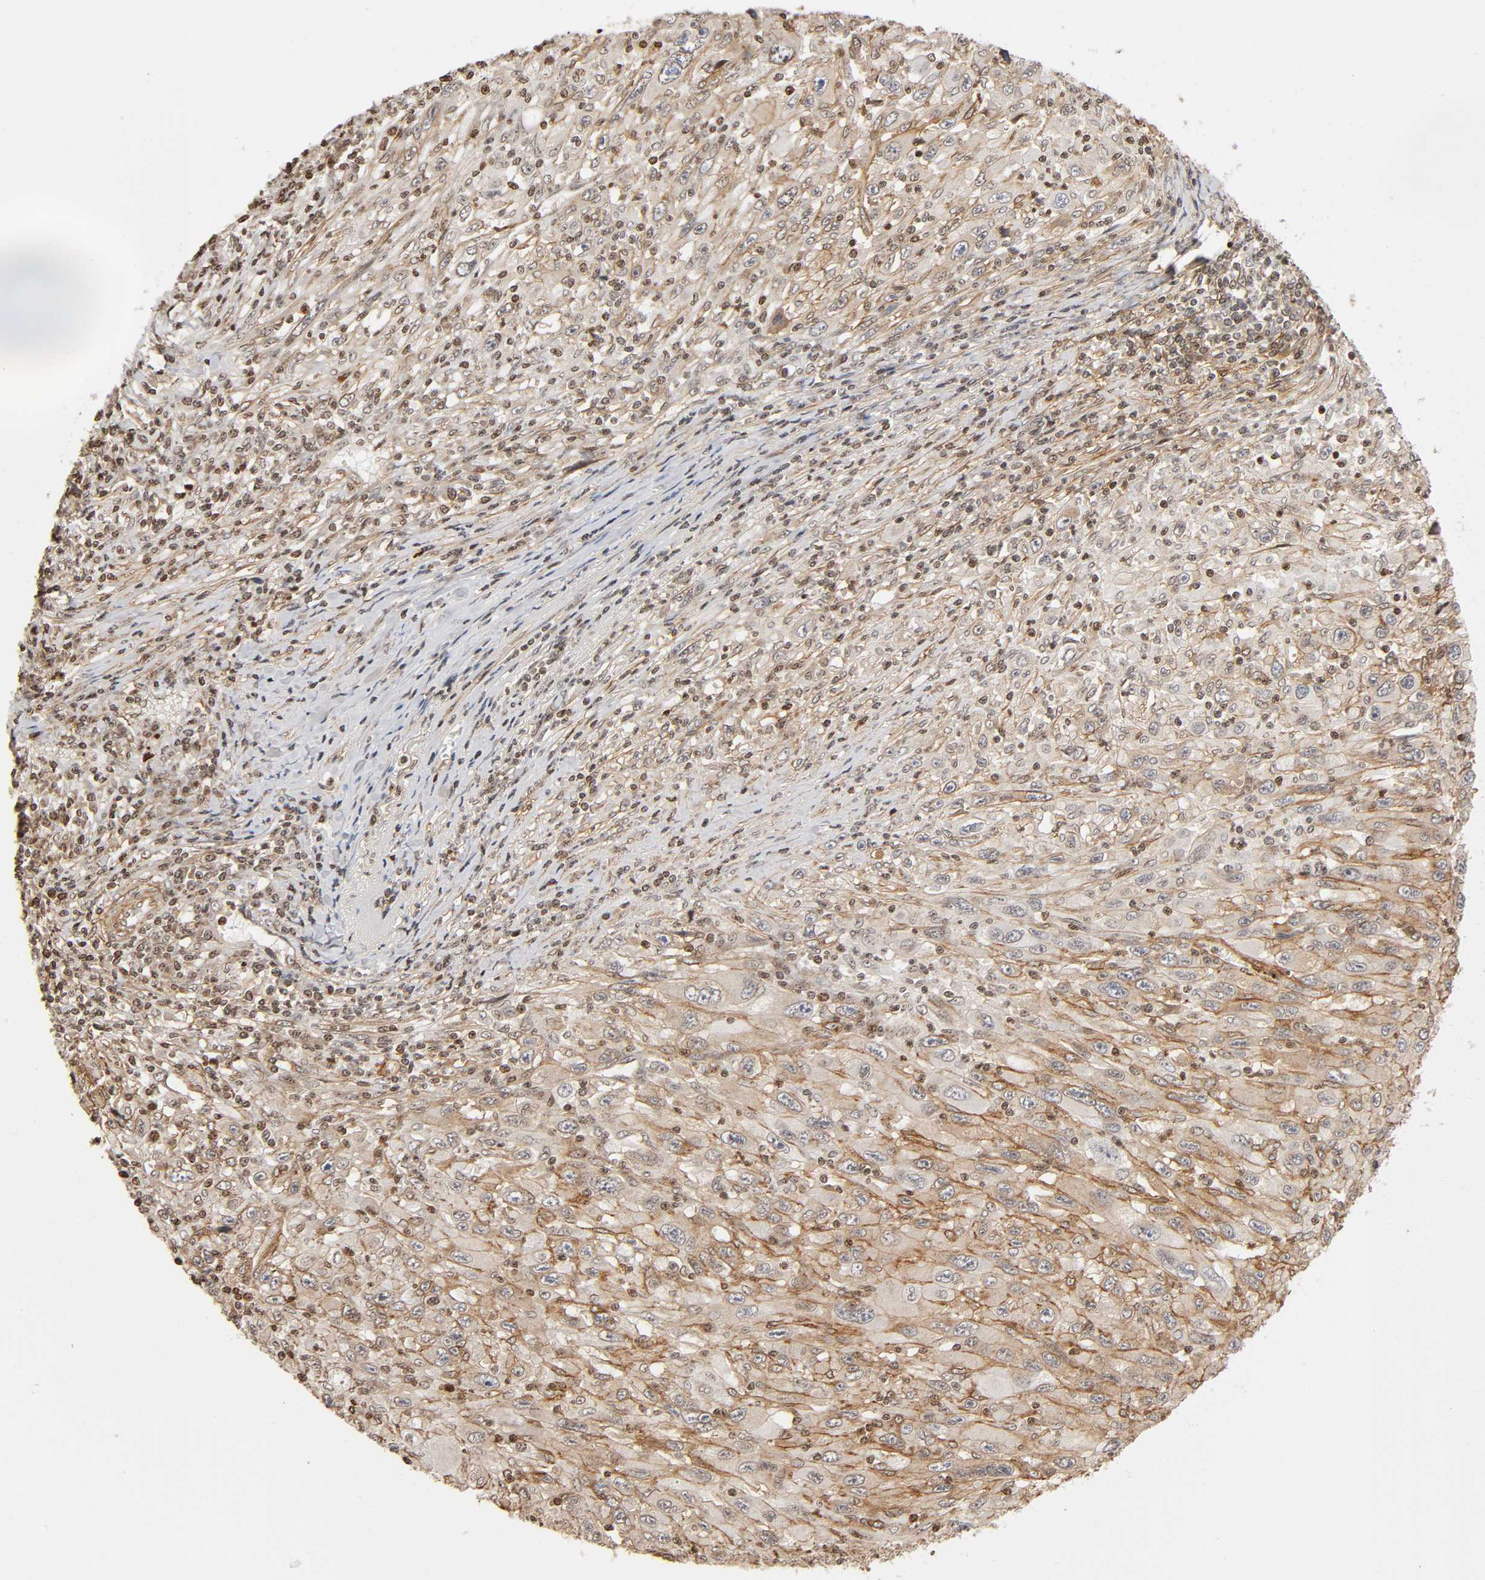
{"staining": {"intensity": "moderate", "quantity": ">75%", "location": "cytoplasmic/membranous"}, "tissue": "melanoma", "cell_type": "Tumor cells", "image_type": "cancer", "snomed": [{"axis": "morphology", "description": "Malignant melanoma, Metastatic site"}, {"axis": "topography", "description": "Skin"}], "caption": "Tumor cells demonstrate moderate cytoplasmic/membranous expression in about >75% of cells in malignant melanoma (metastatic site). Immunohistochemistry stains the protein in brown and the nuclei are stained blue.", "gene": "ITGAV", "patient": {"sex": "female", "age": 56}}